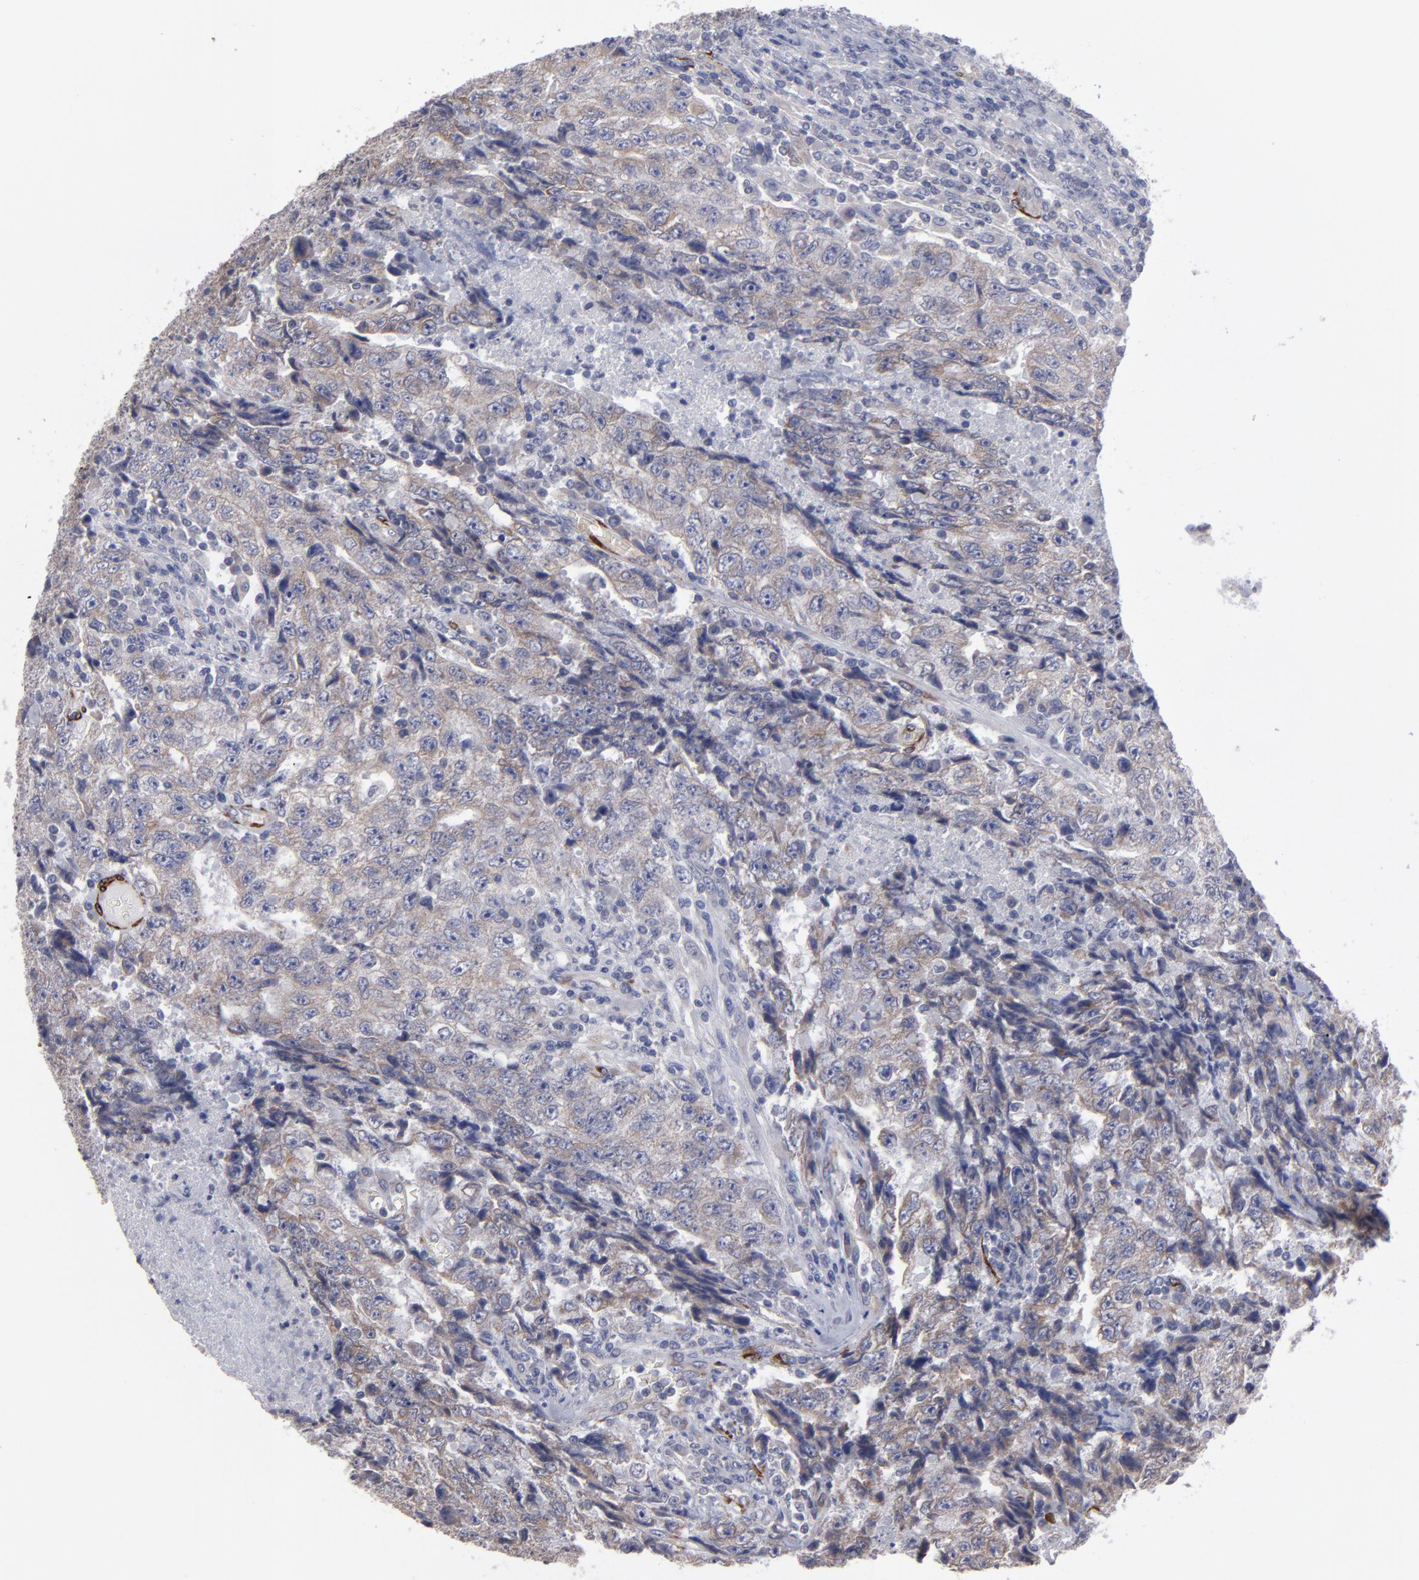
{"staining": {"intensity": "weak", "quantity": "25%-75%", "location": "cytoplasmic/membranous"}, "tissue": "testis cancer", "cell_type": "Tumor cells", "image_type": "cancer", "snomed": [{"axis": "morphology", "description": "Necrosis, NOS"}, {"axis": "morphology", "description": "Carcinoma, Embryonal, NOS"}, {"axis": "topography", "description": "Testis"}], "caption": "The image displays staining of testis embryonal carcinoma, revealing weak cytoplasmic/membranous protein positivity (brown color) within tumor cells. (Brightfield microscopy of DAB IHC at high magnification).", "gene": "SLMAP", "patient": {"sex": "male", "age": 19}}